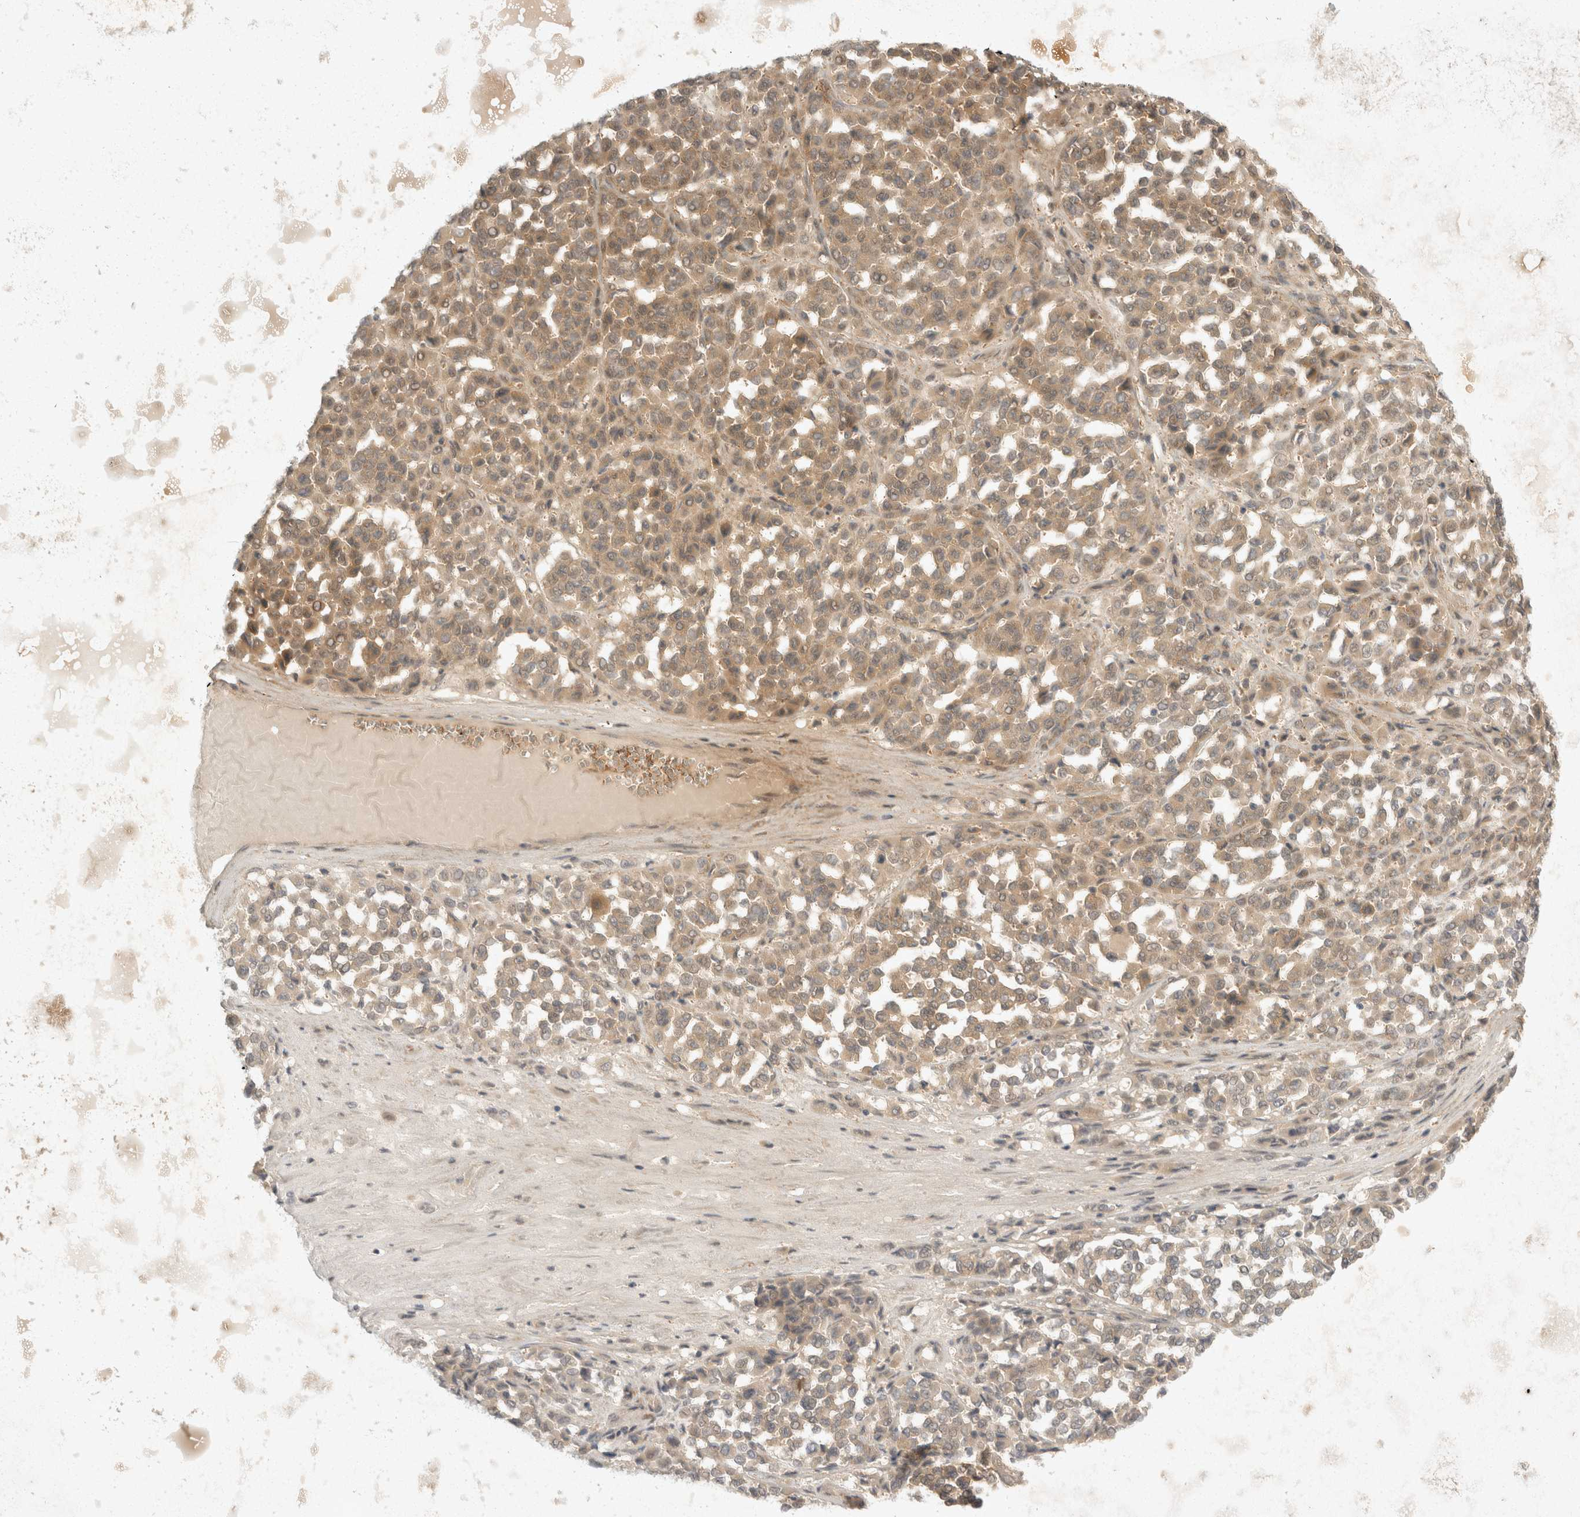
{"staining": {"intensity": "weak", "quantity": ">75%", "location": "cytoplasmic/membranous"}, "tissue": "melanoma", "cell_type": "Tumor cells", "image_type": "cancer", "snomed": [{"axis": "morphology", "description": "Malignant melanoma, Metastatic site"}, {"axis": "topography", "description": "Pancreas"}], "caption": "DAB (3,3'-diaminobenzidine) immunohistochemical staining of human malignant melanoma (metastatic site) reveals weak cytoplasmic/membranous protein expression in approximately >75% of tumor cells. (Brightfield microscopy of DAB IHC at high magnification).", "gene": "TOM1L2", "patient": {"sex": "female", "age": 30}}